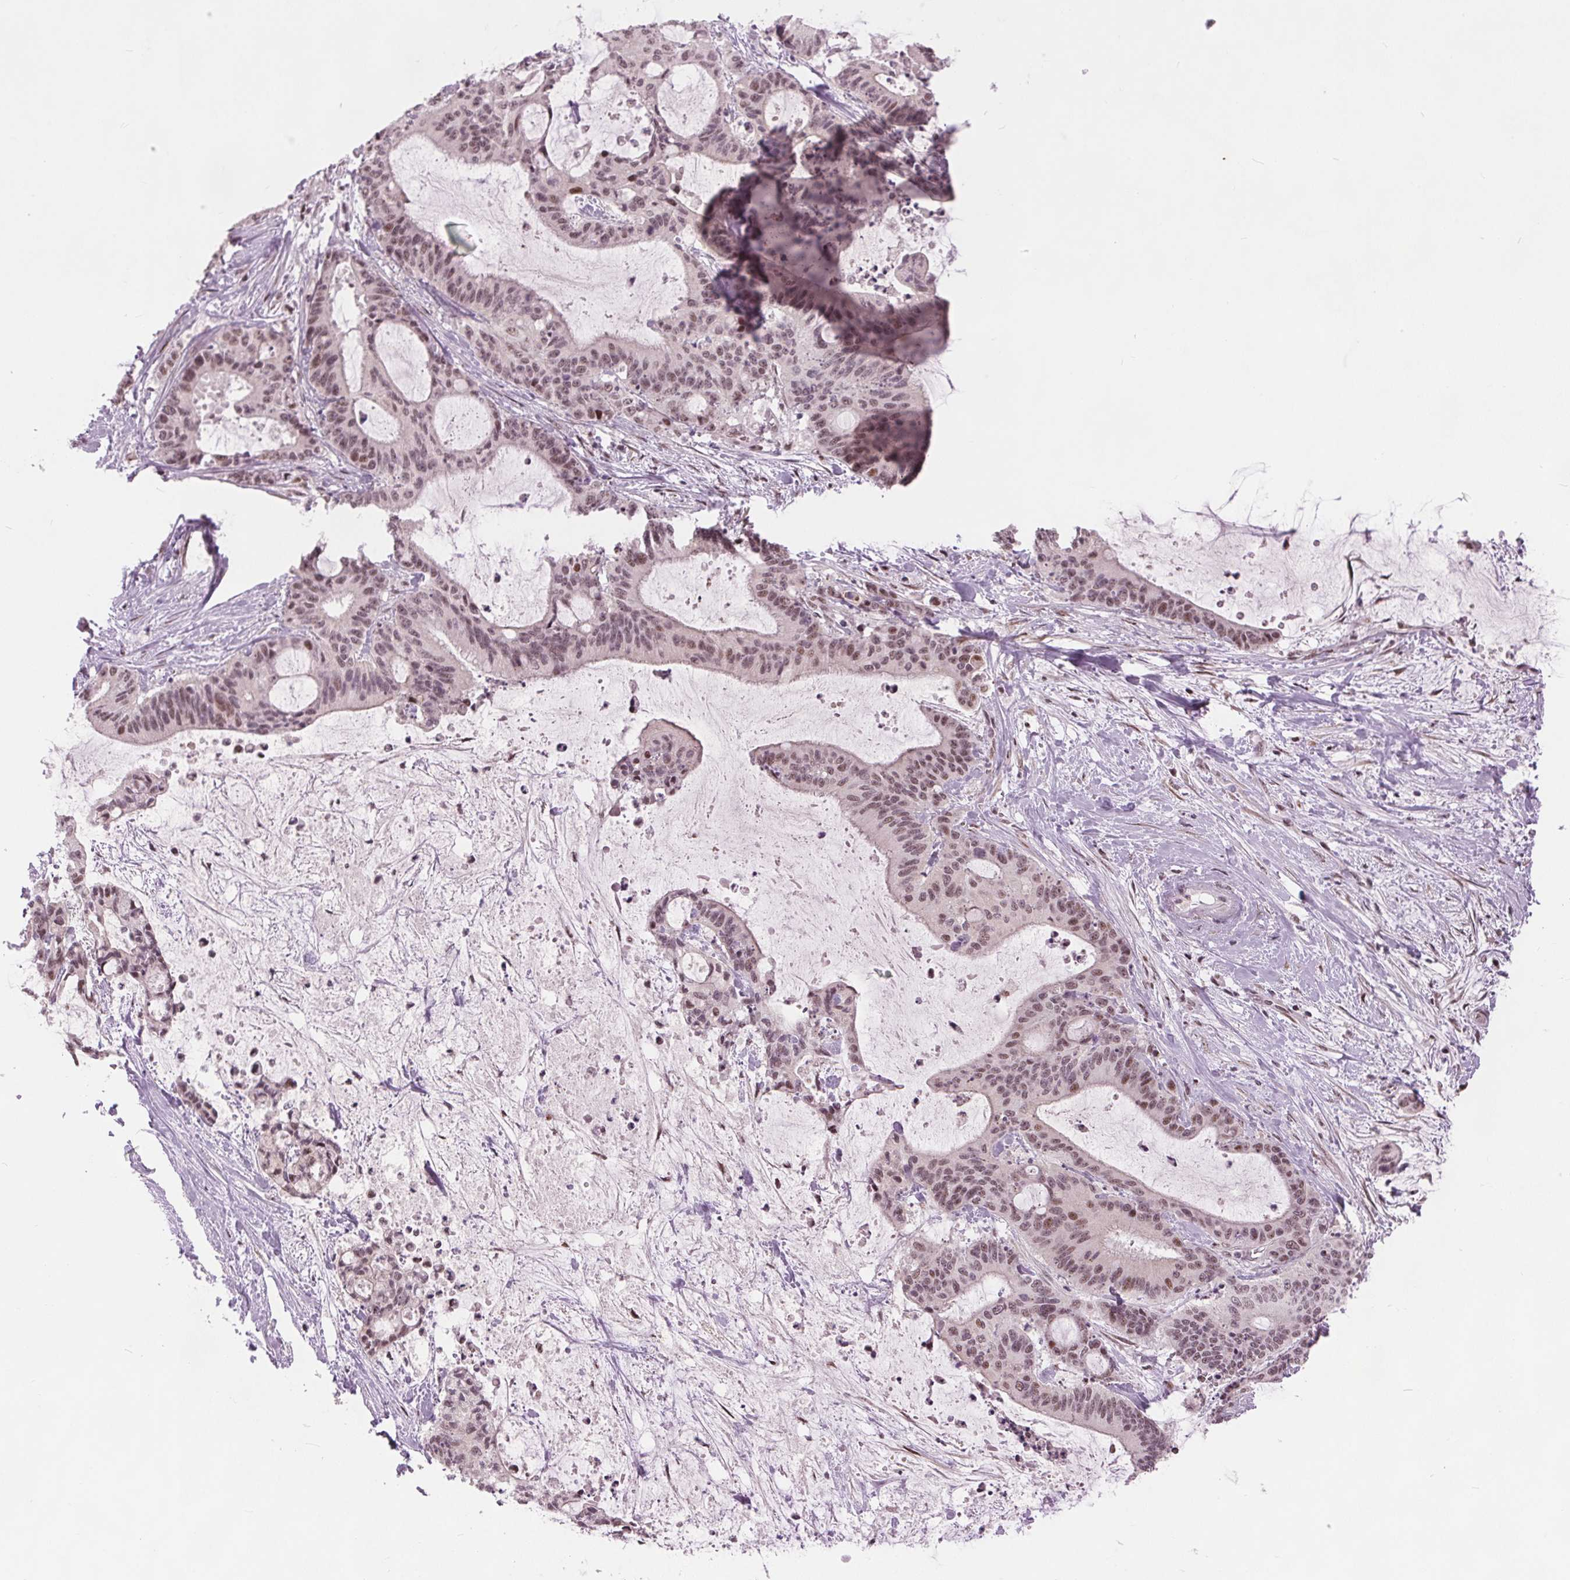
{"staining": {"intensity": "moderate", "quantity": ">75%", "location": "nuclear"}, "tissue": "liver cancer", "cell_type": "Tumor cells", "image_type": "cancer", "snomed": [{"axis": "morphology", "description": "Cholangiocarcinoma"}, {"axis": "topography", "description": "Liver"}], "caption": "A high-resolution micrograph shows IHC staining of liver cholangiocarcinoma, which shows moderate nuclear positivity in about >75% of tumor cells.", "gene": "TTC34", "patient": {"sex": "female", "age": 73}}